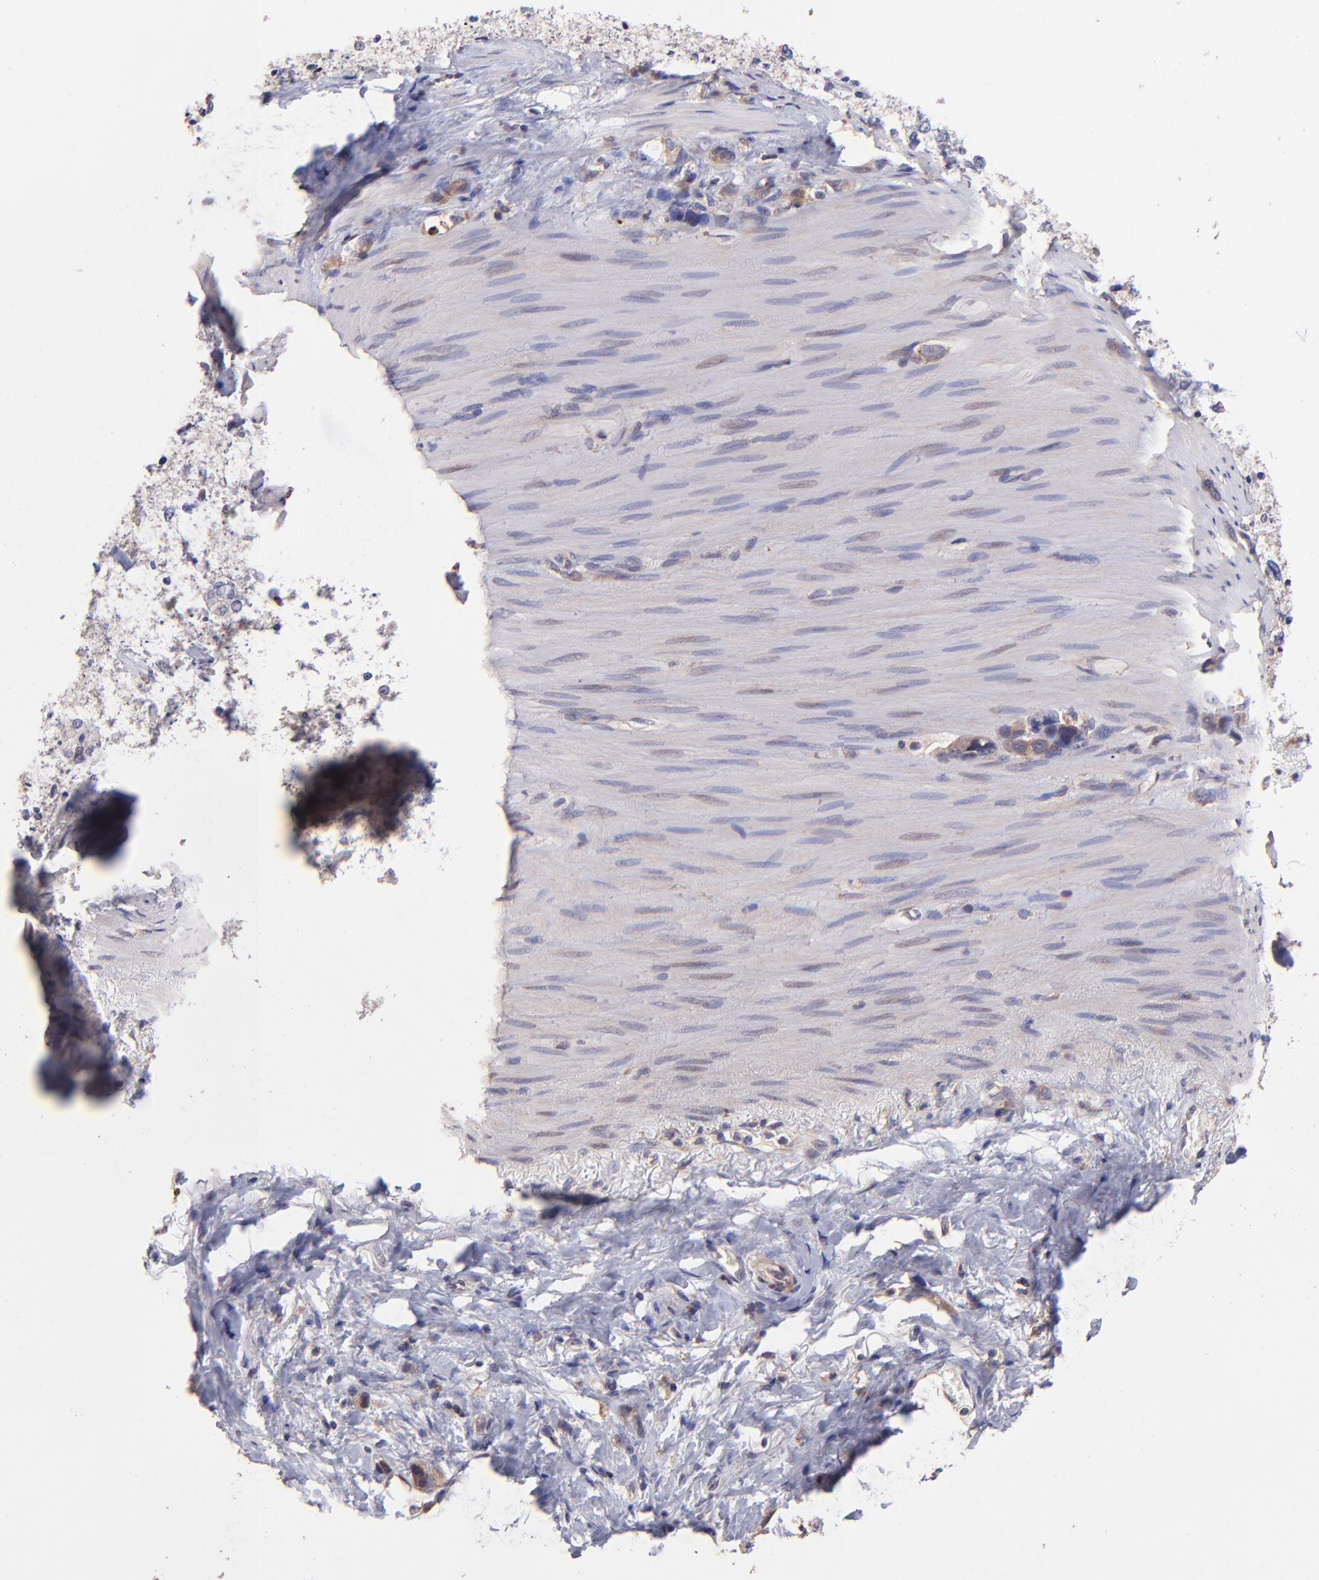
{"staining": {"intensity": "moderate", "quantity": "25%-75%", "location": "cytoplasmic/membranous"}, "tissue": "stomach cancer", "cell_type": "Tumor cells", "image_type": "cancer", "snomed": [{"axis": "morphology", "description": "Normal tissue, NOS"}, {"axis": "morphology", "description": "Adenocarcinoma, NOS"}, {"axis": "morphology", "description": "Adenocarcinoma, High grade"}, {"axis": "topography", "description": "Stomach, upper"}, {"axis": "topography", "description": "Stomach"}], "caption": "Human adenocarcinoma (high-grade) (stomach) stained for a protein (brown) shows moderate cytoplasmic/membranous positive staining in about 25%-75% of tumor cells.", "gene": "NSF", "patient": {"sex": "female", "age": 65}}